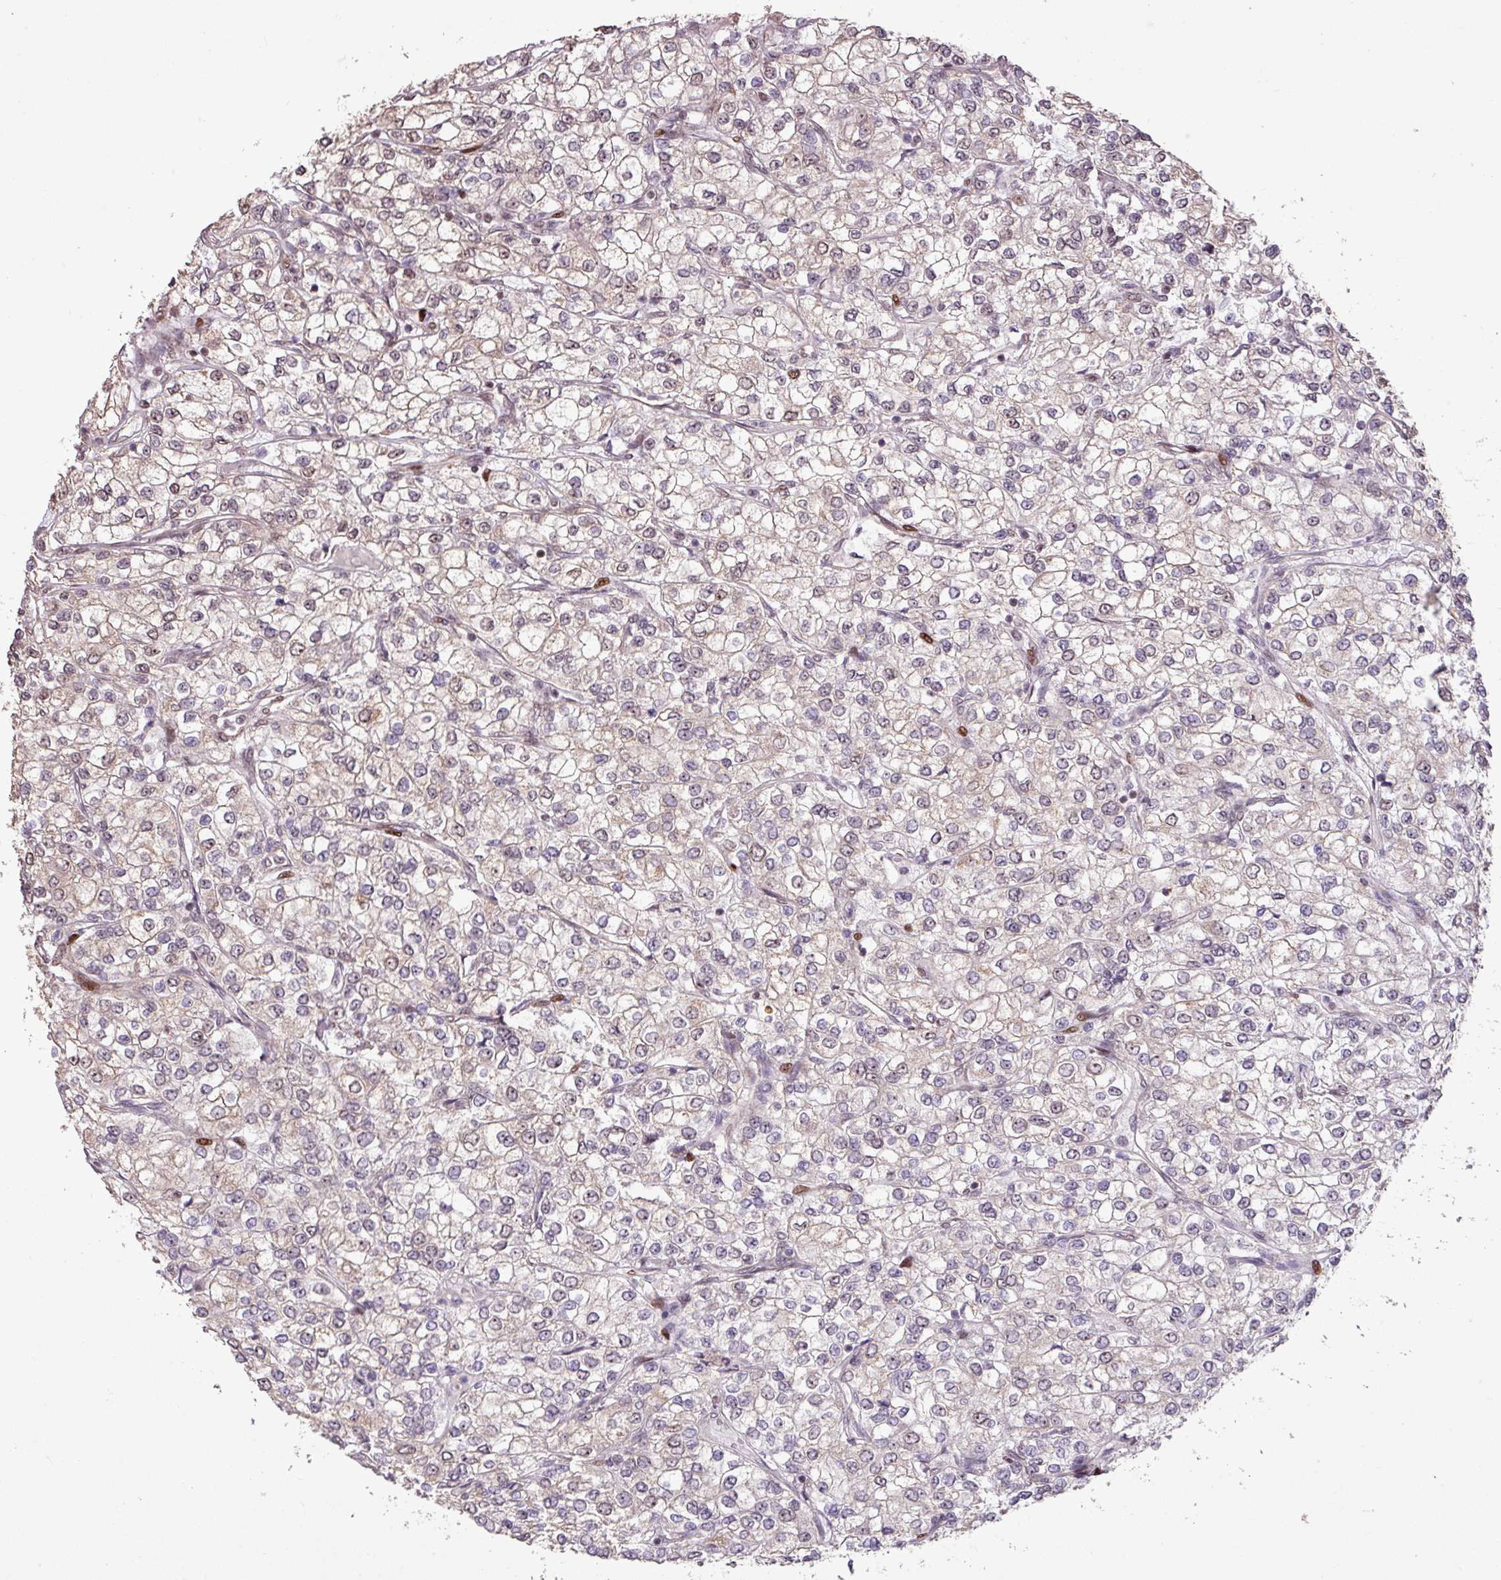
{"staining": {"intensity": "moderate", "quantity": "<25%", "location": "nuclear"}, "tissue": "renal cancer", "cell_type": "Tumor cells", "image_type": "cancer", "snomed": [{"axis": "morphology", "description": "Adenocarcinoma, NOS"}, {"axis": "topography", "description": "Kidney"}], "caption": "Immunohistochemical staining of renal cancer (adenocarcinoma) displays low levels of moderate nuclear protein positivity in approximately <25% of tumor cells. (DAB (3,3'-diaminobenzidine) IHC, brown staining for protein, blue staining for nuclei).", "gene": "ZNF709", "patient": {"sex": "male", "age": 80}}